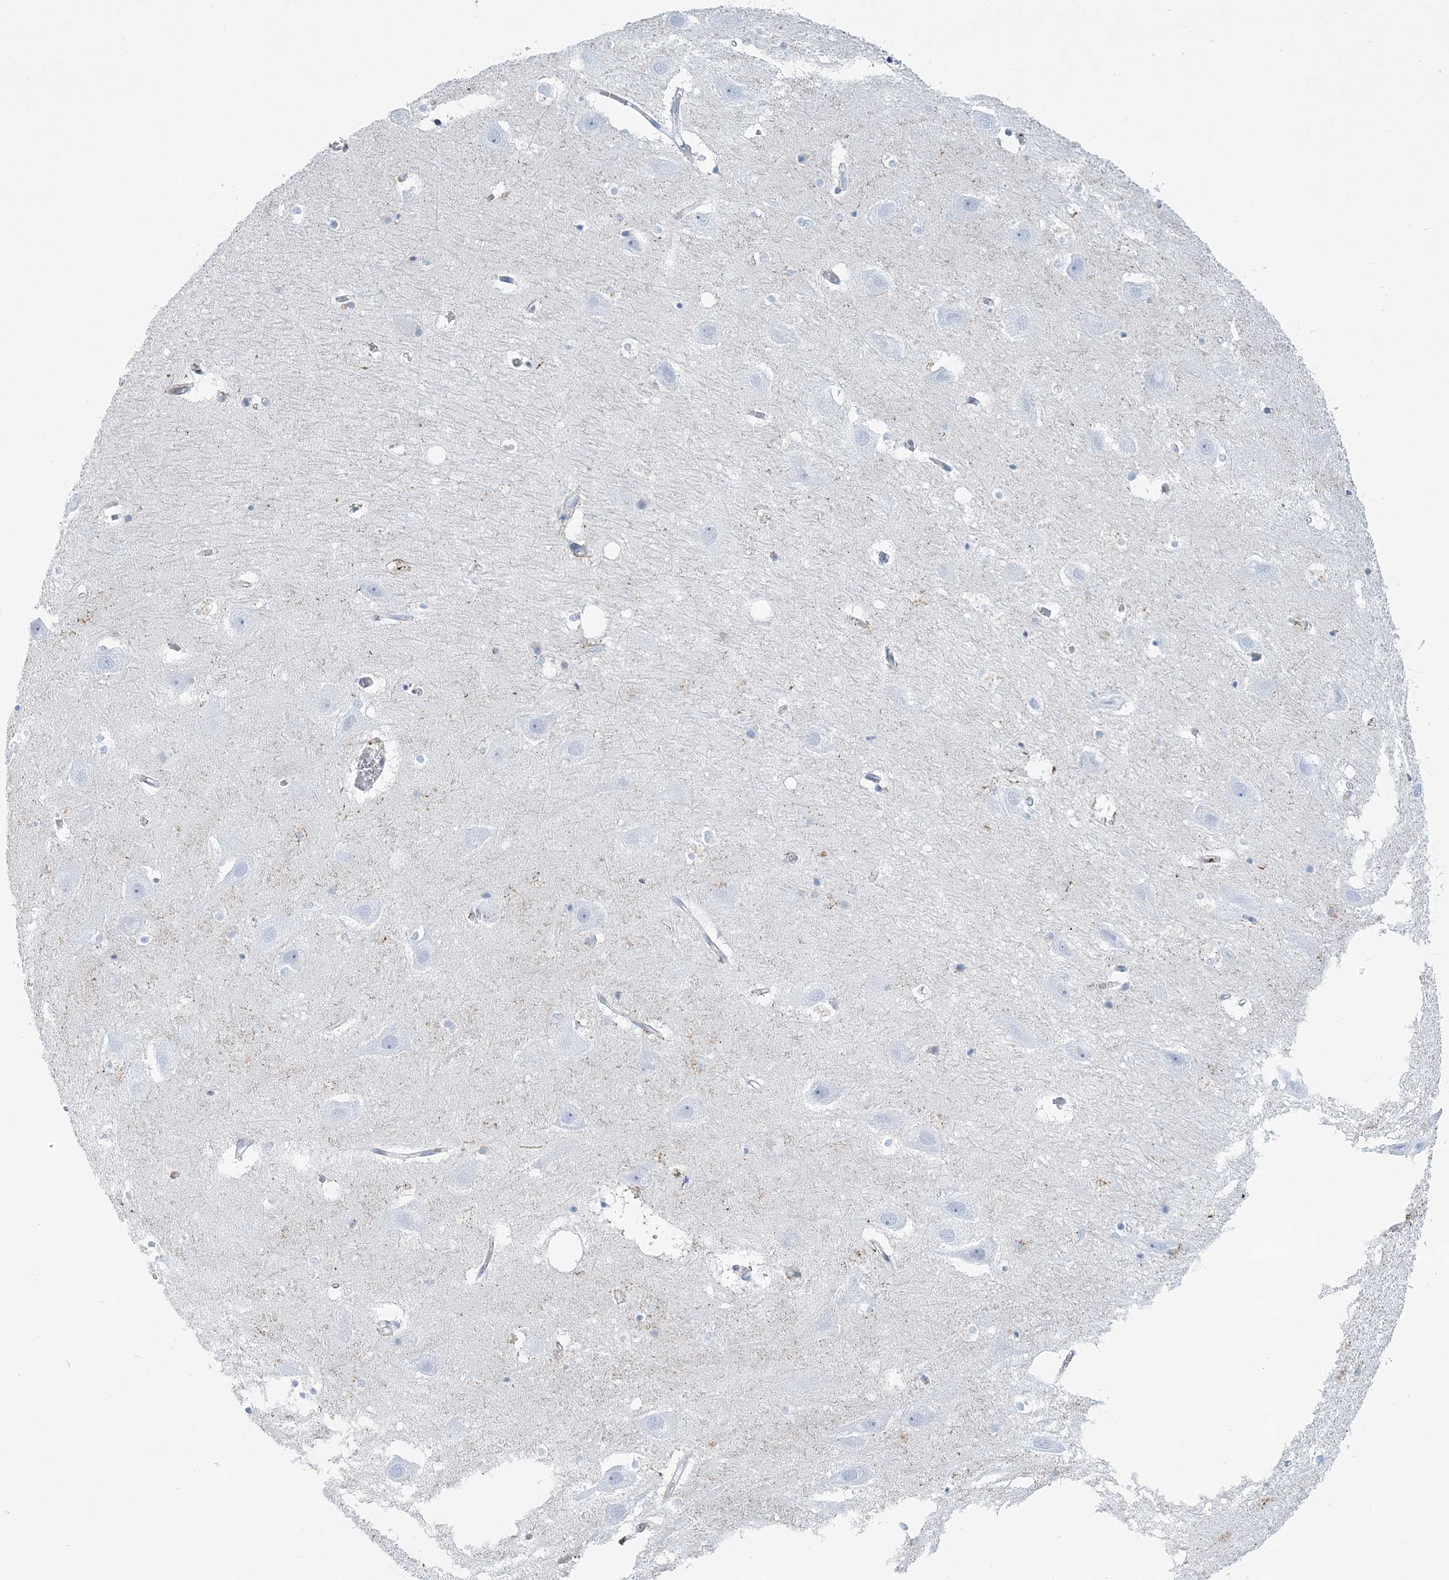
{"staining": {"intensity": "negative", "quantity": "none", "location": "none"}, "tissue": "hippocampus", "cell_type": "Glial cells", "image_type": "normal", "snomed": [{"axis": "morphology", "description": "Normal tissue, NOS"}, {"axis": "topography", "description": "Hippocampus"}], "caption": "Immunohistochemical staining of normal human hippocampus demonstrates no significant expression in glial cells. Nuclei are stained in blue.", "gene": "NKX6", "patient": {"sex": "female", "age": 52}}